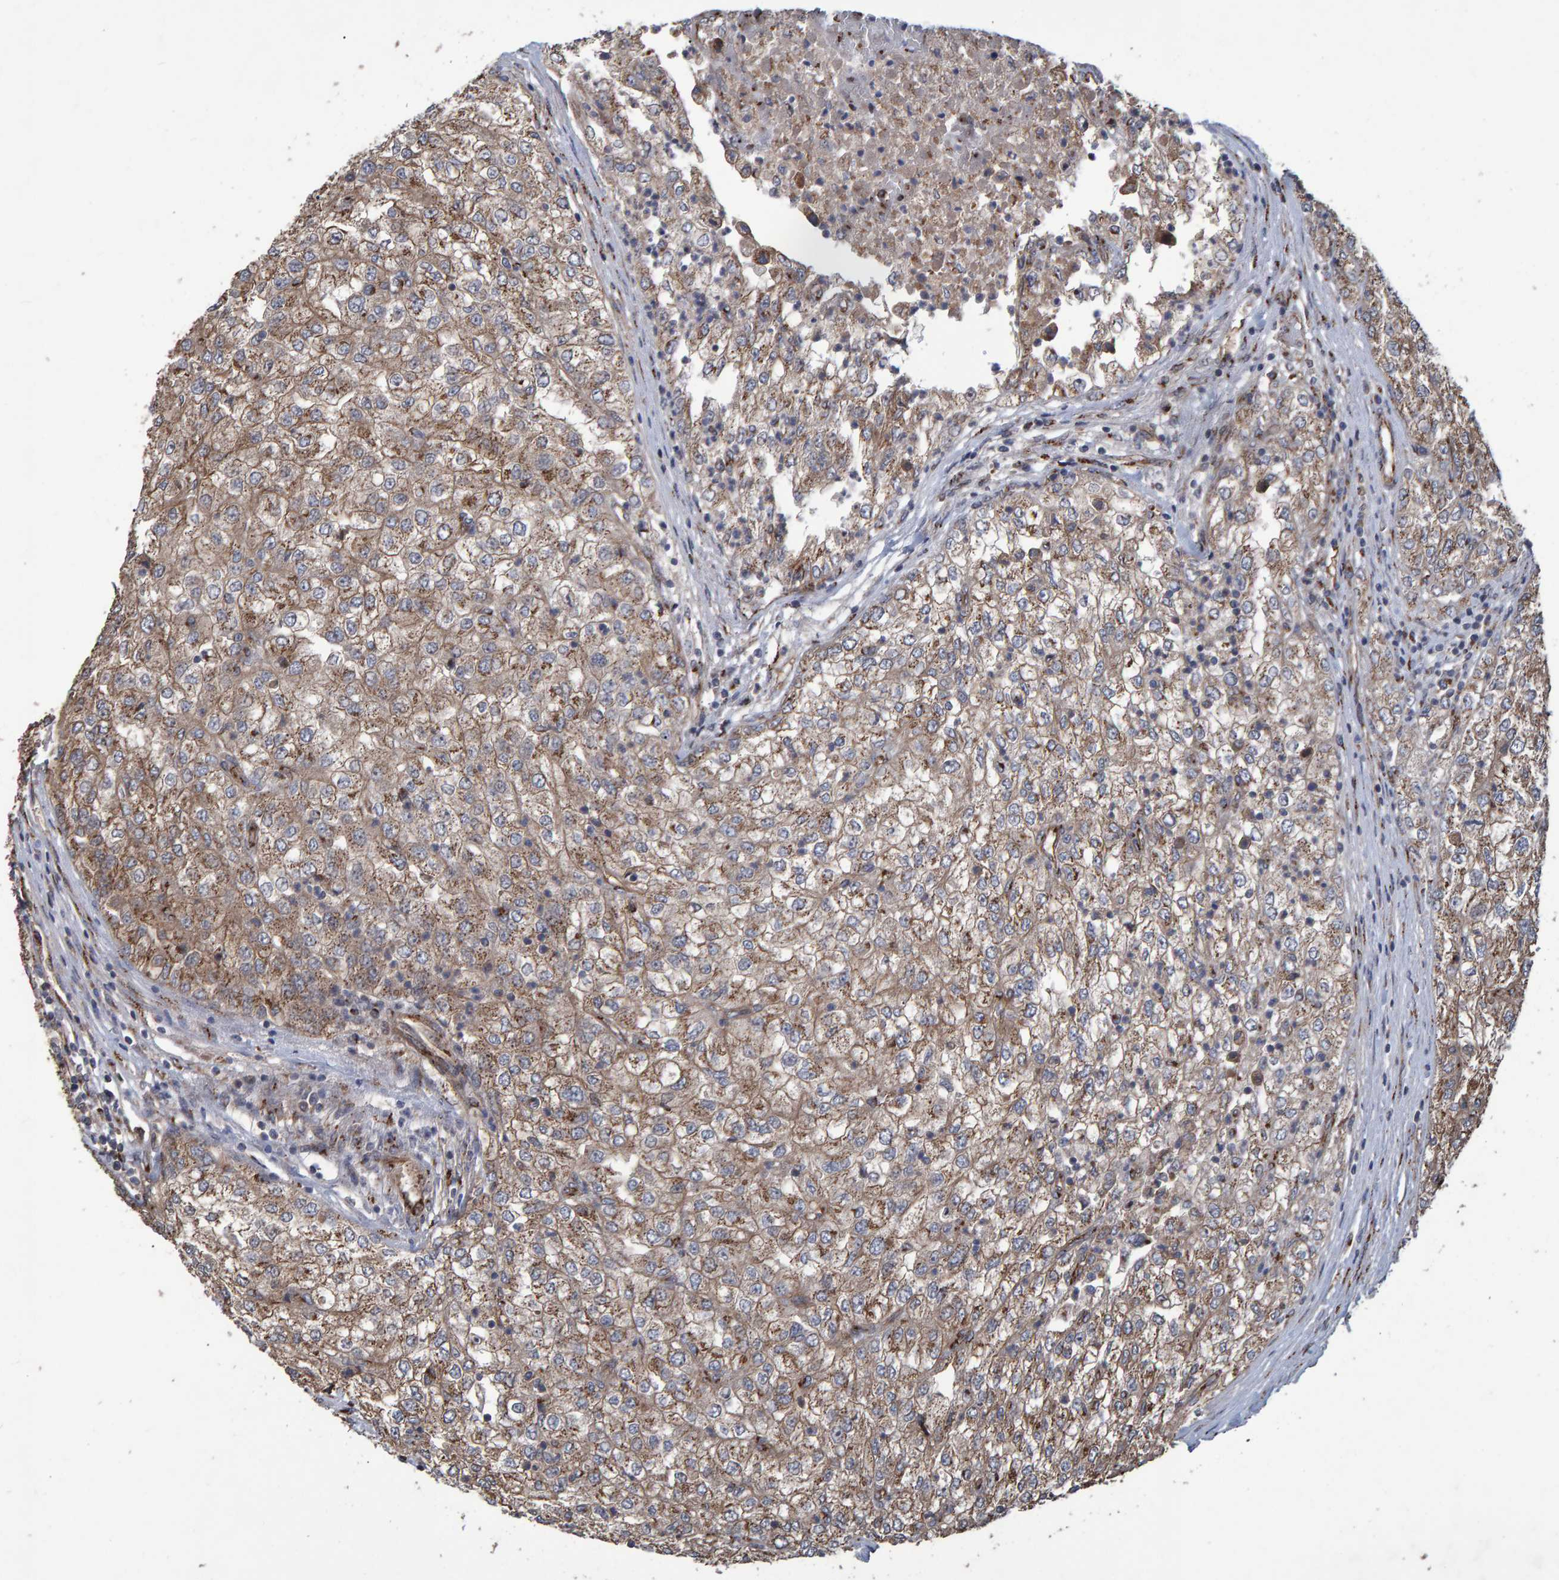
{"staining": {"intensity": "moderate", "quantity": ">75%", "location": "cytoplasmic/membranous"}, "tissue": "renal cancer", "cell_type": "Tumor cells", "image_type": "cancer", "snomed": [{"axis": "morphology", "description": "Adenocarcinoma, NOS"}, {"axis": "topography", "description": "Kidney"}], "caption": "Immunohistochemistry (IHC) (DAB (3,3'-diaminobenzidine)) staining of human renal adenocarcinoma reveals moderate cytoplasmic/membranous protein expression in about >75% of tumor cells. (IHC, brightfield microscopy, high magnification).", "gene": "TRIM68", "patient": {"sex": "female", "age": 54}}